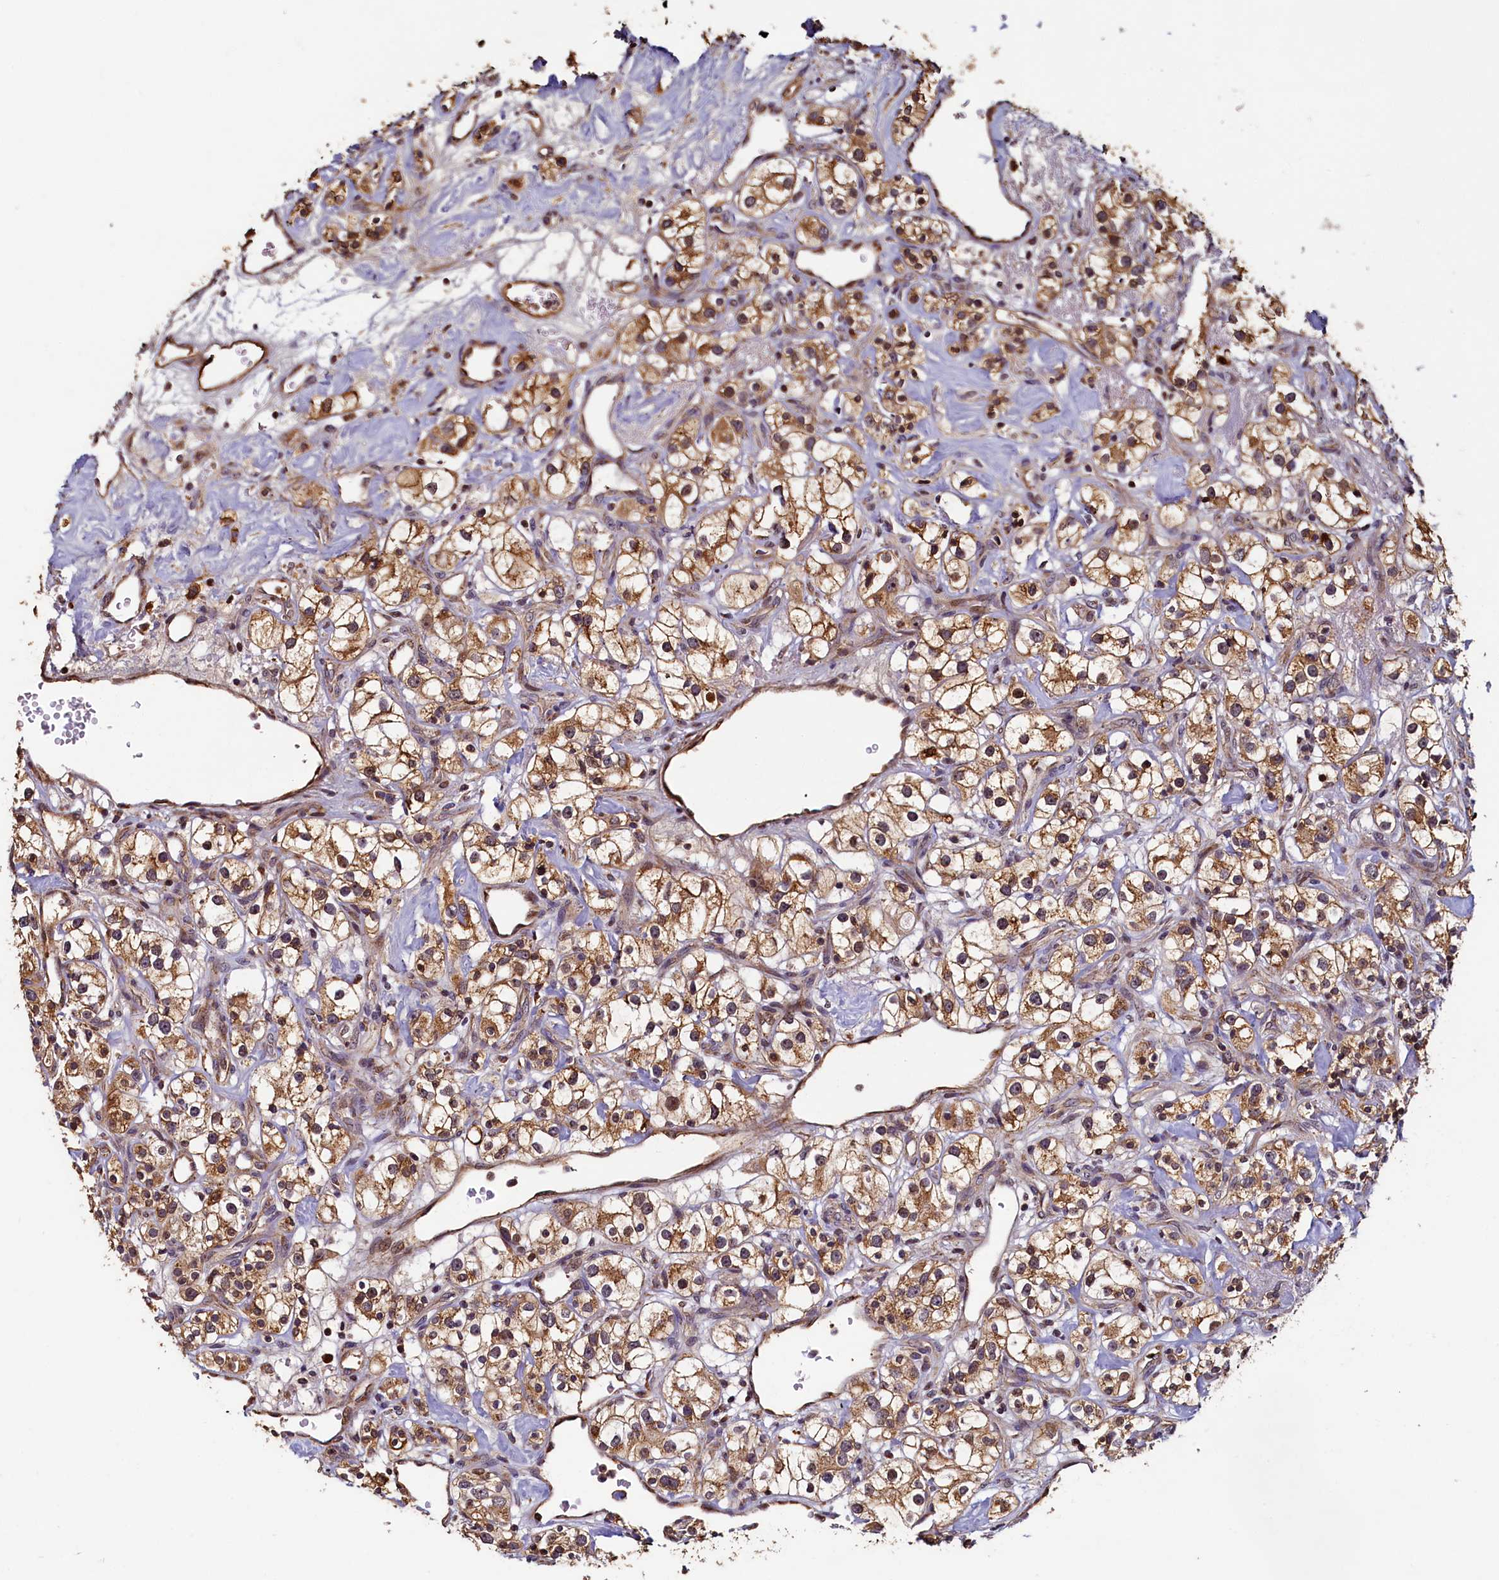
{"staining": {"intensity": "moderate", "quantity": ">75%", "location": "cytoplasmic/membranous"}, "tissue": "renal cancer", "cell_type": "Tumor cells", "image_type": "cancer", "snomed": [{"axis": "morphology", "description": "Adenocarcinoma, NOS"}, {"axis": "topography", "description": "Kidney"}], "caption": "Approximately >75% of tumor cells in renal adenocarcinoma show moderate cytoplasmic/membranous protein expression as visualized by brown immunohistochemical staining.", "gene": "NCKAP5L", "patient": {"sex": "male", "age": 77}}